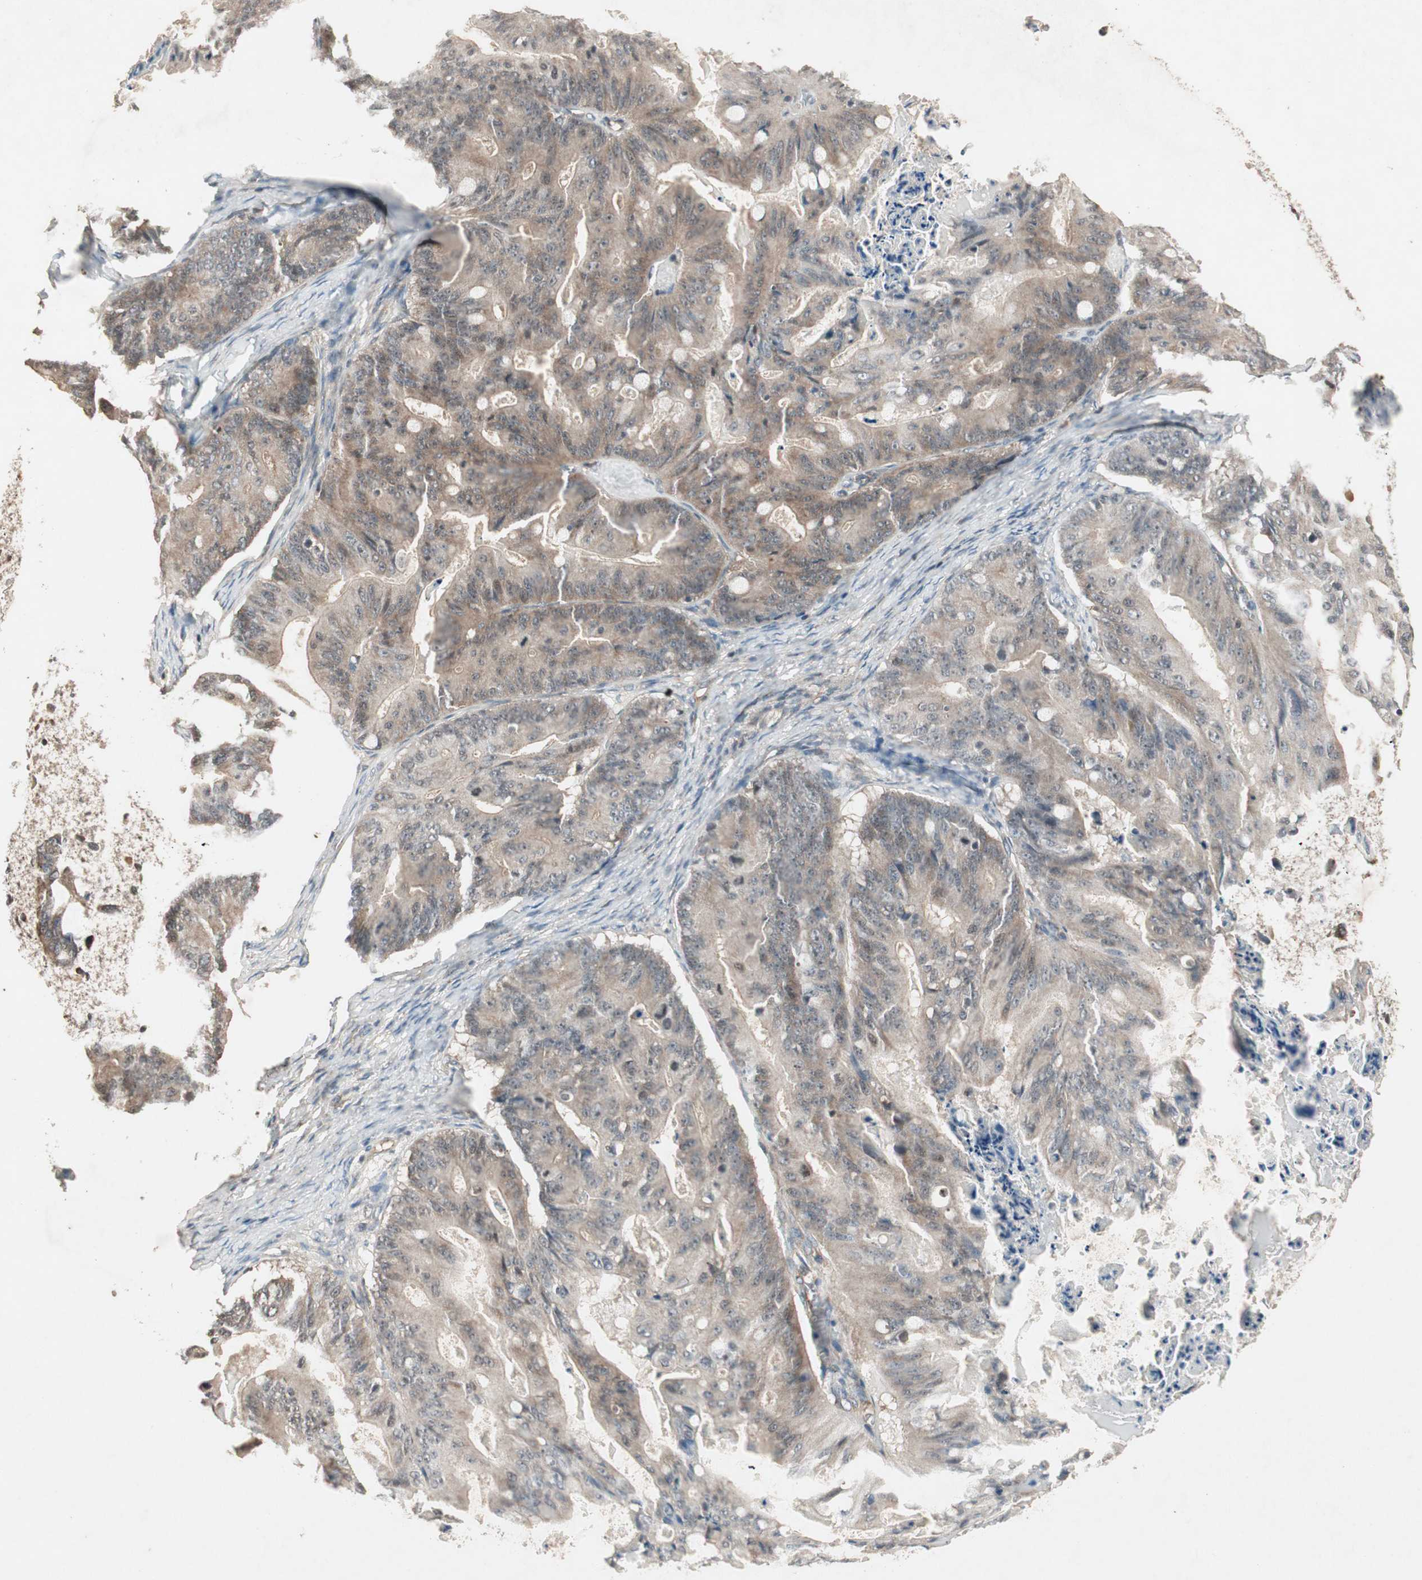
{"staining": {"intensity": "weak", "quantity": "25%-75%", "location": "cytoplasmic/membranous"}, "tissue": "ovarian cancer", "cell_type": "Tumor cells", "image_type": "cancer", "snomed": [{"axis": "morphology", "description": "Cystadenocarcinoma, mucinous, NOS"}, {"axis": "topography", "description": "Ovary"}], "caption": "Immunohistochemistry (IHC) (DAB) staining of ovarian cancer (mucinous cystadenocarcinoma) exhibits weak cytoplasmic/membranous protein expression in about 25%-75% of tumor cells.", "gene": "IRS1", "patient": {"sex": "female", "age": 37}}